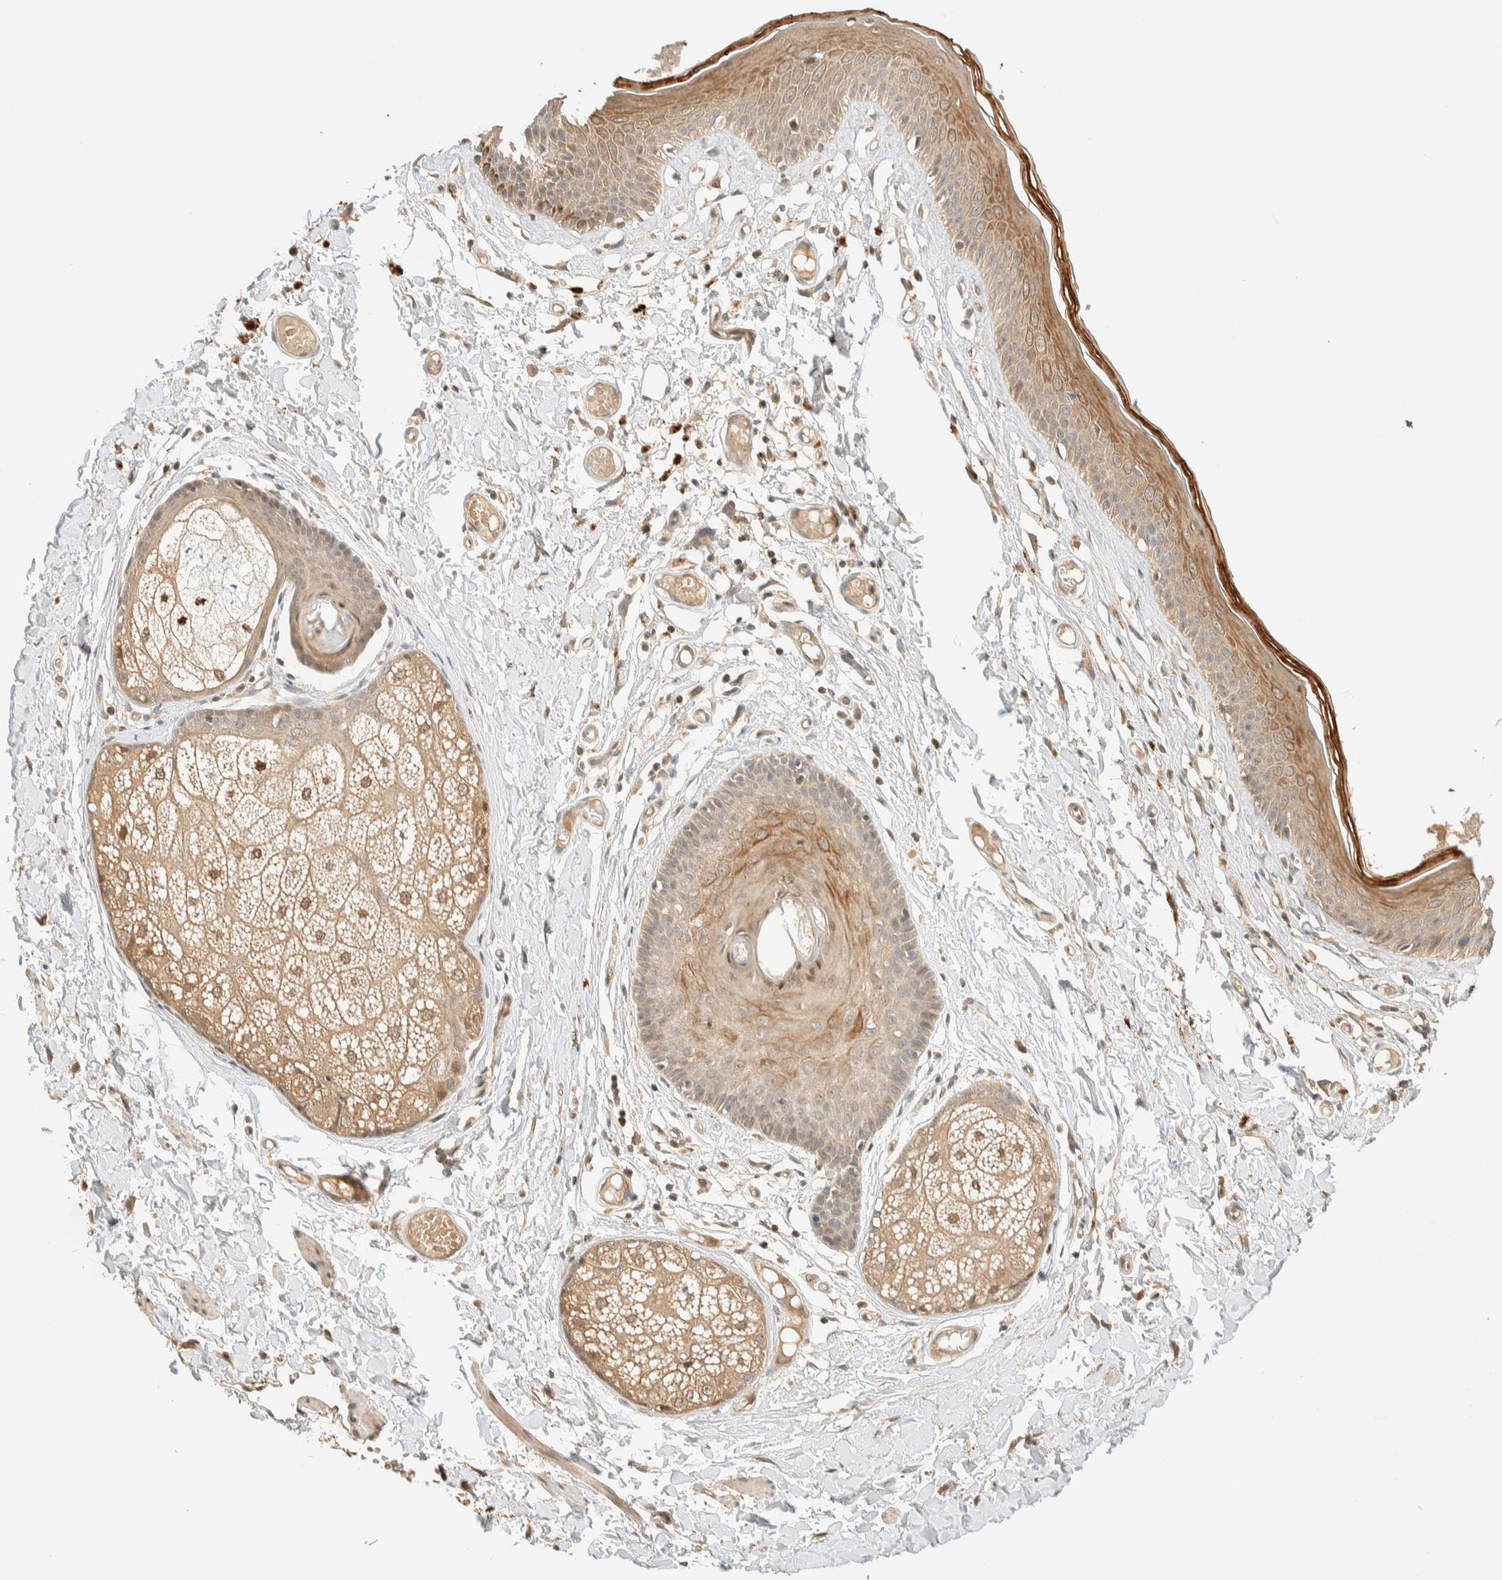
{"staining": {"intensity": "moderate", "quantity": ">75%", "location": "cytoplasmic/membranous"}, "tissue": "skin", "cell_type": "Epidermal cells", "image_type": "normal", "snomed": [{"axis": "morphology", "description": "Normal tissue, NOS"}, {"axis": "topography", "description": "Vulva"}], "caption": "Protein staining displays moderate cytoplasmic/membranous expression in about >75% of epidermal cells in benign skin. The protein is shown in brown color, while the nuclei are stained blue.", "gene": "ZBTB34", "patient": {"sex": "female", "age": 73}}